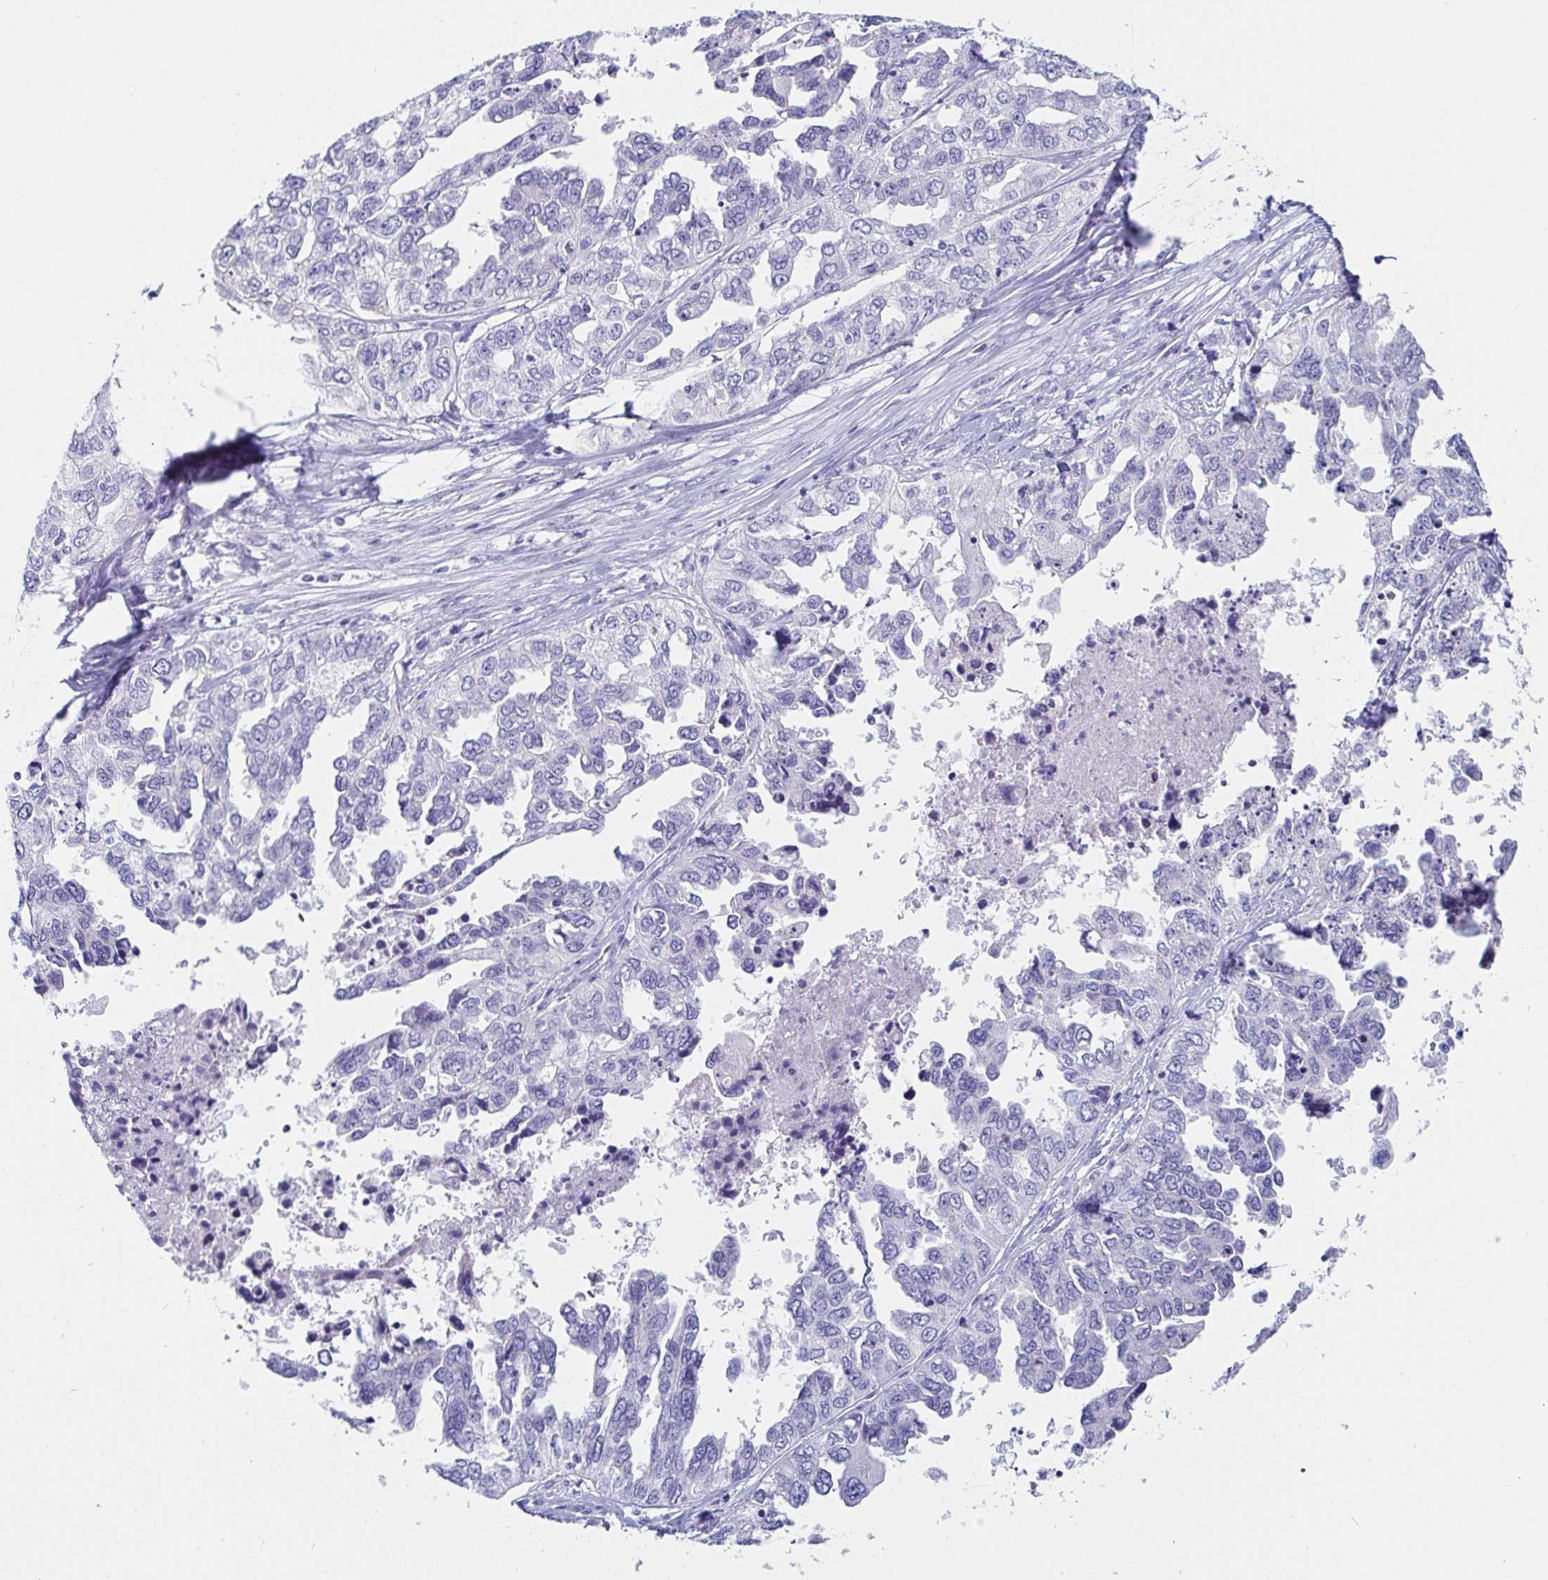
{"staining": {"intensity": "negative", "quantity": "none", "location": "none"}, "tissue": "ovarian cancer", "cell_type": "Tumor cells", "image_type": "cancer", "snomed": [{"axis": "morphology", "description": "Cystadenocarcinoma, serous, NOS"}, {"axis": "topography", "description": "Ovary"}], "caption": "IHC of human ovarian cancer exhibits no staining in tumor cells. (DAB (3,3'-diaminobenzidine) immunohistochemistry (IHC) with hematoxylin counter stain).", "gene": "C4orf17", "patient": {"sex": "female", "age": 53}}